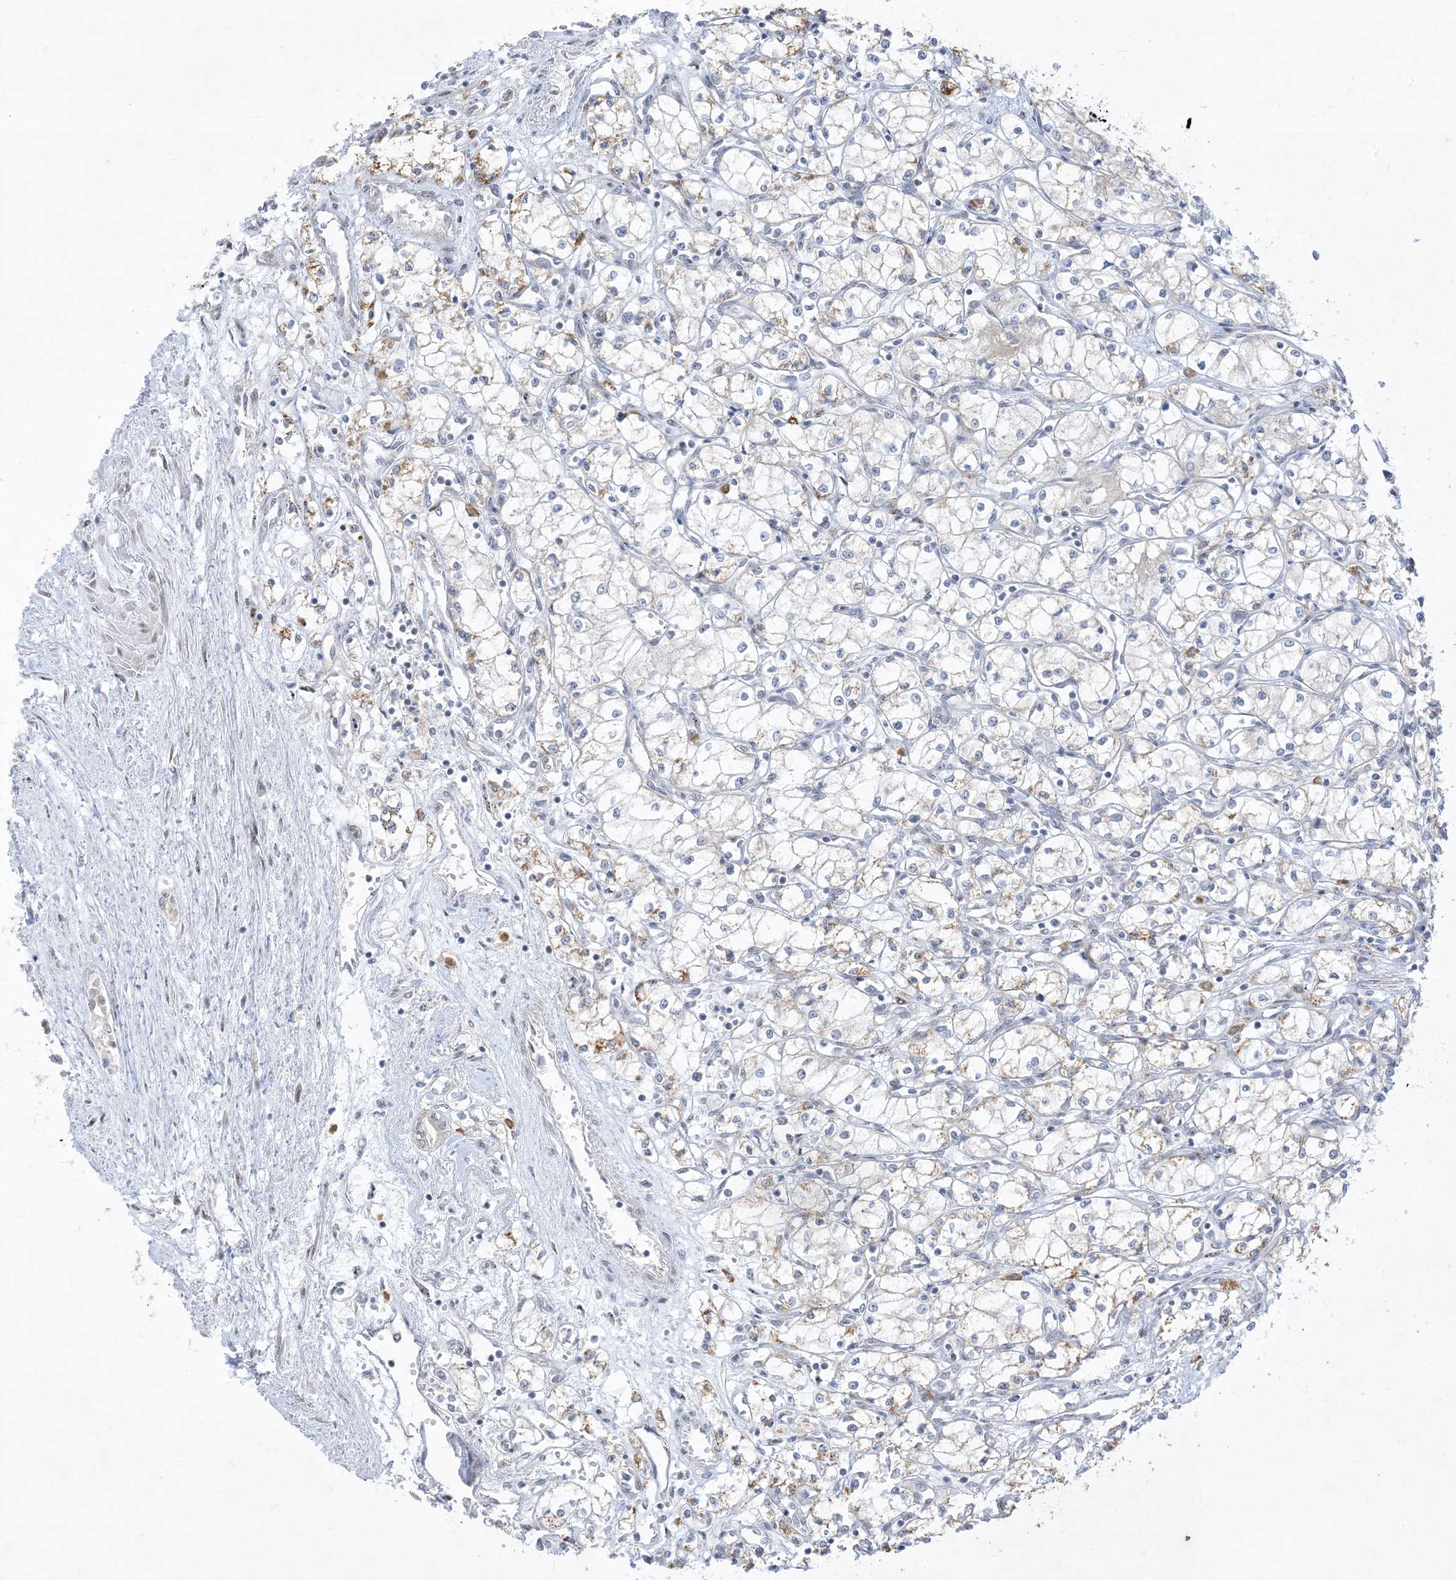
{"staining": {"intensity": "moderate", "quantity": "<25%", "location": "cytoplasmic/membranous"}, "tissue": "renal cancer", "cell_type": "Tumor cells", "image_type": "cancer", "snomed": [{"axis": "morphology", "description": "Adenocarcinoma, NOS"}, {"axis": "topography", "description": "Kidney"}], "caption": "Human adenocarcinoma (renal) stained for a protein (brown) exhibits moderate cytoplasmic/membranous positive positivity in approximately <25% of tumor cells.", "gene": "BHLHE40", "patient": {"sex": "male", "age": 59}}